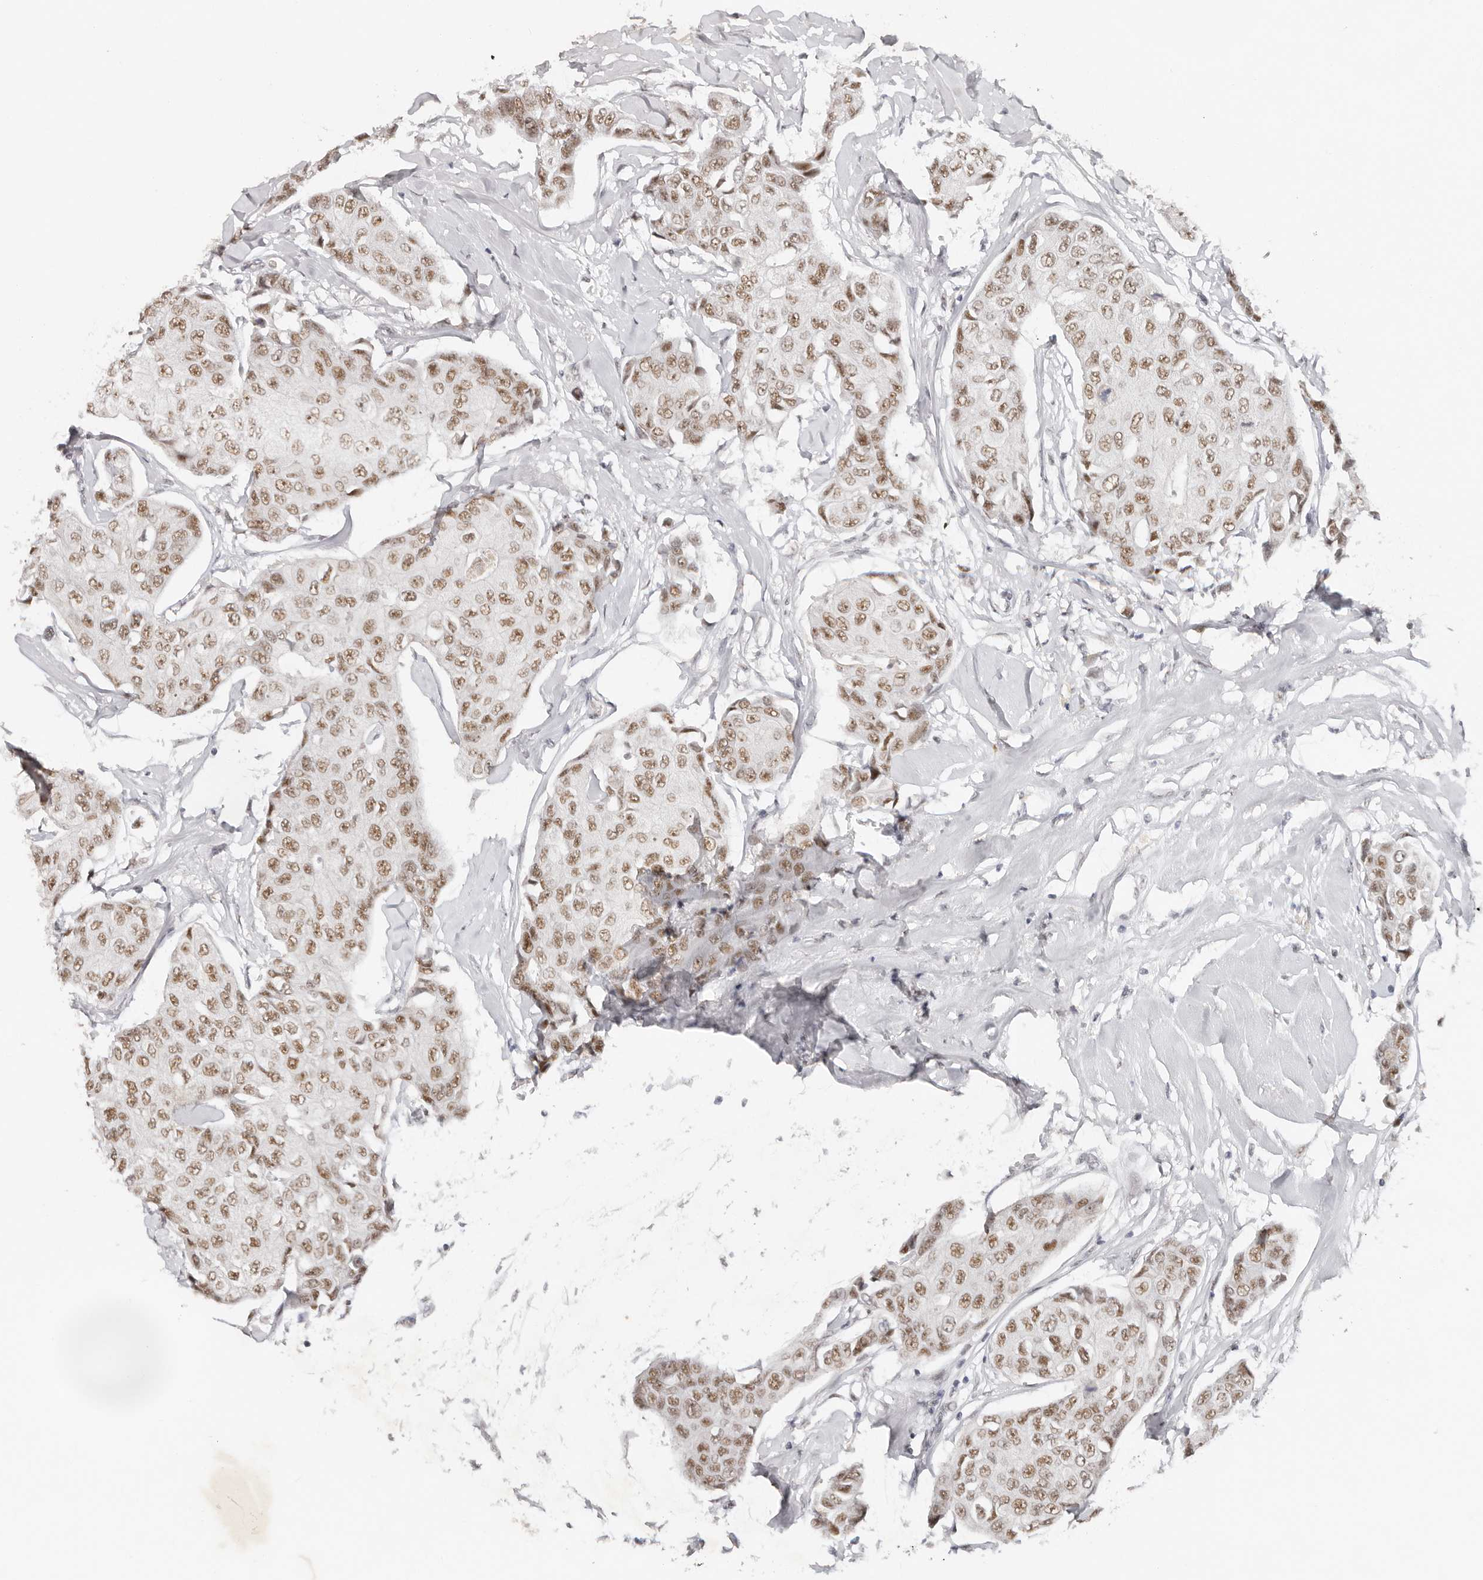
{"staining": {"intensity": "moderate", "quantity": ">75%", "location": "nuclear"}, "tissue": "breast cancer", "cell_type": "Tumor cells", "image_type": "cancer", "snomed": [{"axis": "morphology", "description": "Duct carcinoma"}, {"axis": "topography", "description": "Breast"}], "caption": "Human invasive ductal carcinoma (breast) stained with a protein marker displays moderate staining in tumor cells.", "gene": "LARP7", "patient": {"sex": "female", "age": 80}}